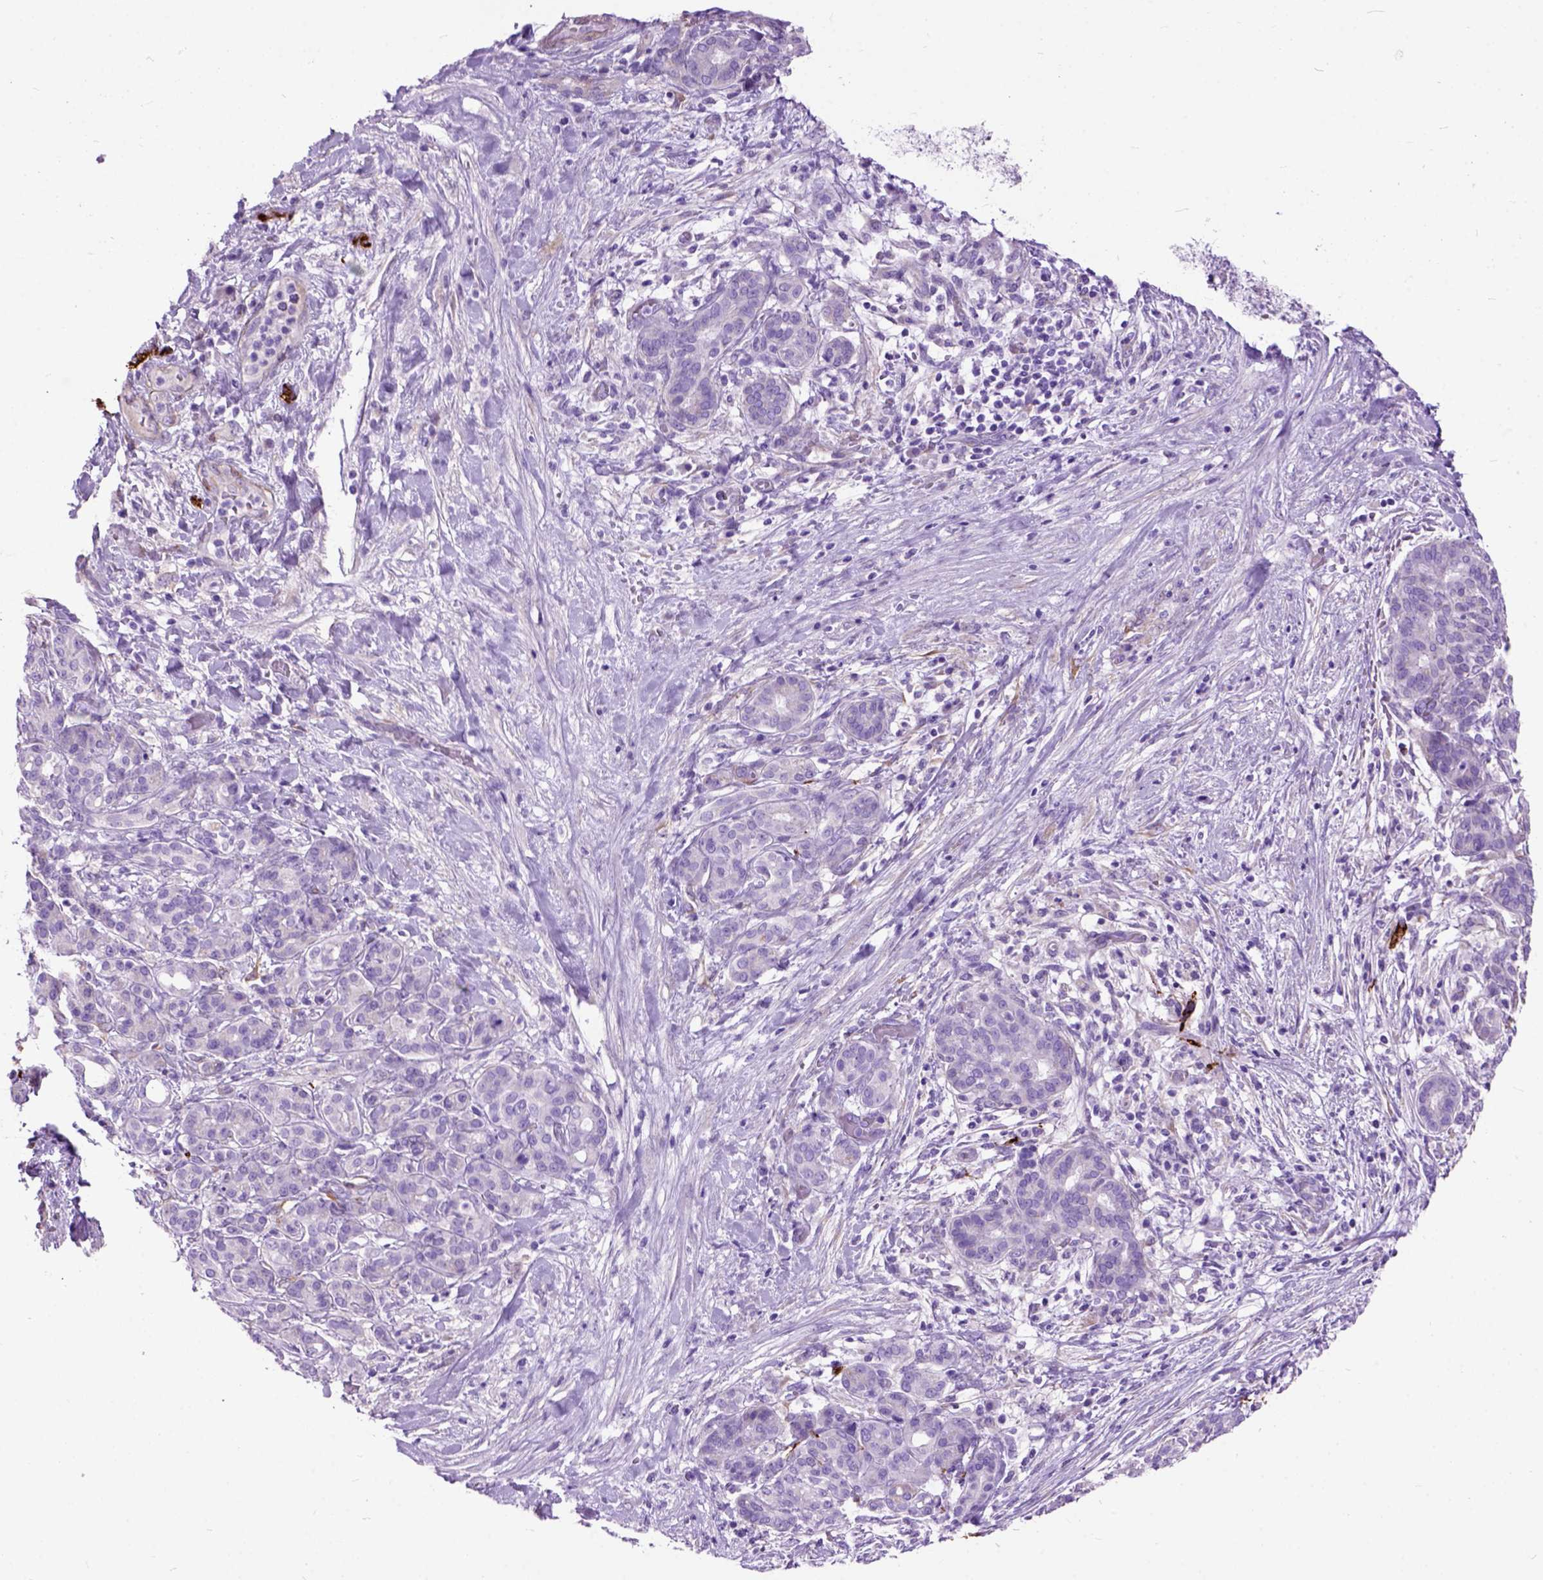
{"staining": {"intensity": "negative", "quantity": "none", "location": "none"}, "tissue": "pancreatic cancer", "cell_type": "Tumor cells", "image_type": "cancer", "snomed": [{"axis": "morphology", "description": "Adenocarcinoma, NOS"}, {"axis": "topography", "description": "Pancreas"}], "caption": "Adenocarcinoma (pancreatic) was stained to show a protein in brown. There is no significant expression in tumor cells. (DAB (3,3'-diaminobenzidine) IHC with hematoxylin counter stain).", "gene": "MAPT", "patient": {"sex": "male", "age": 44}}